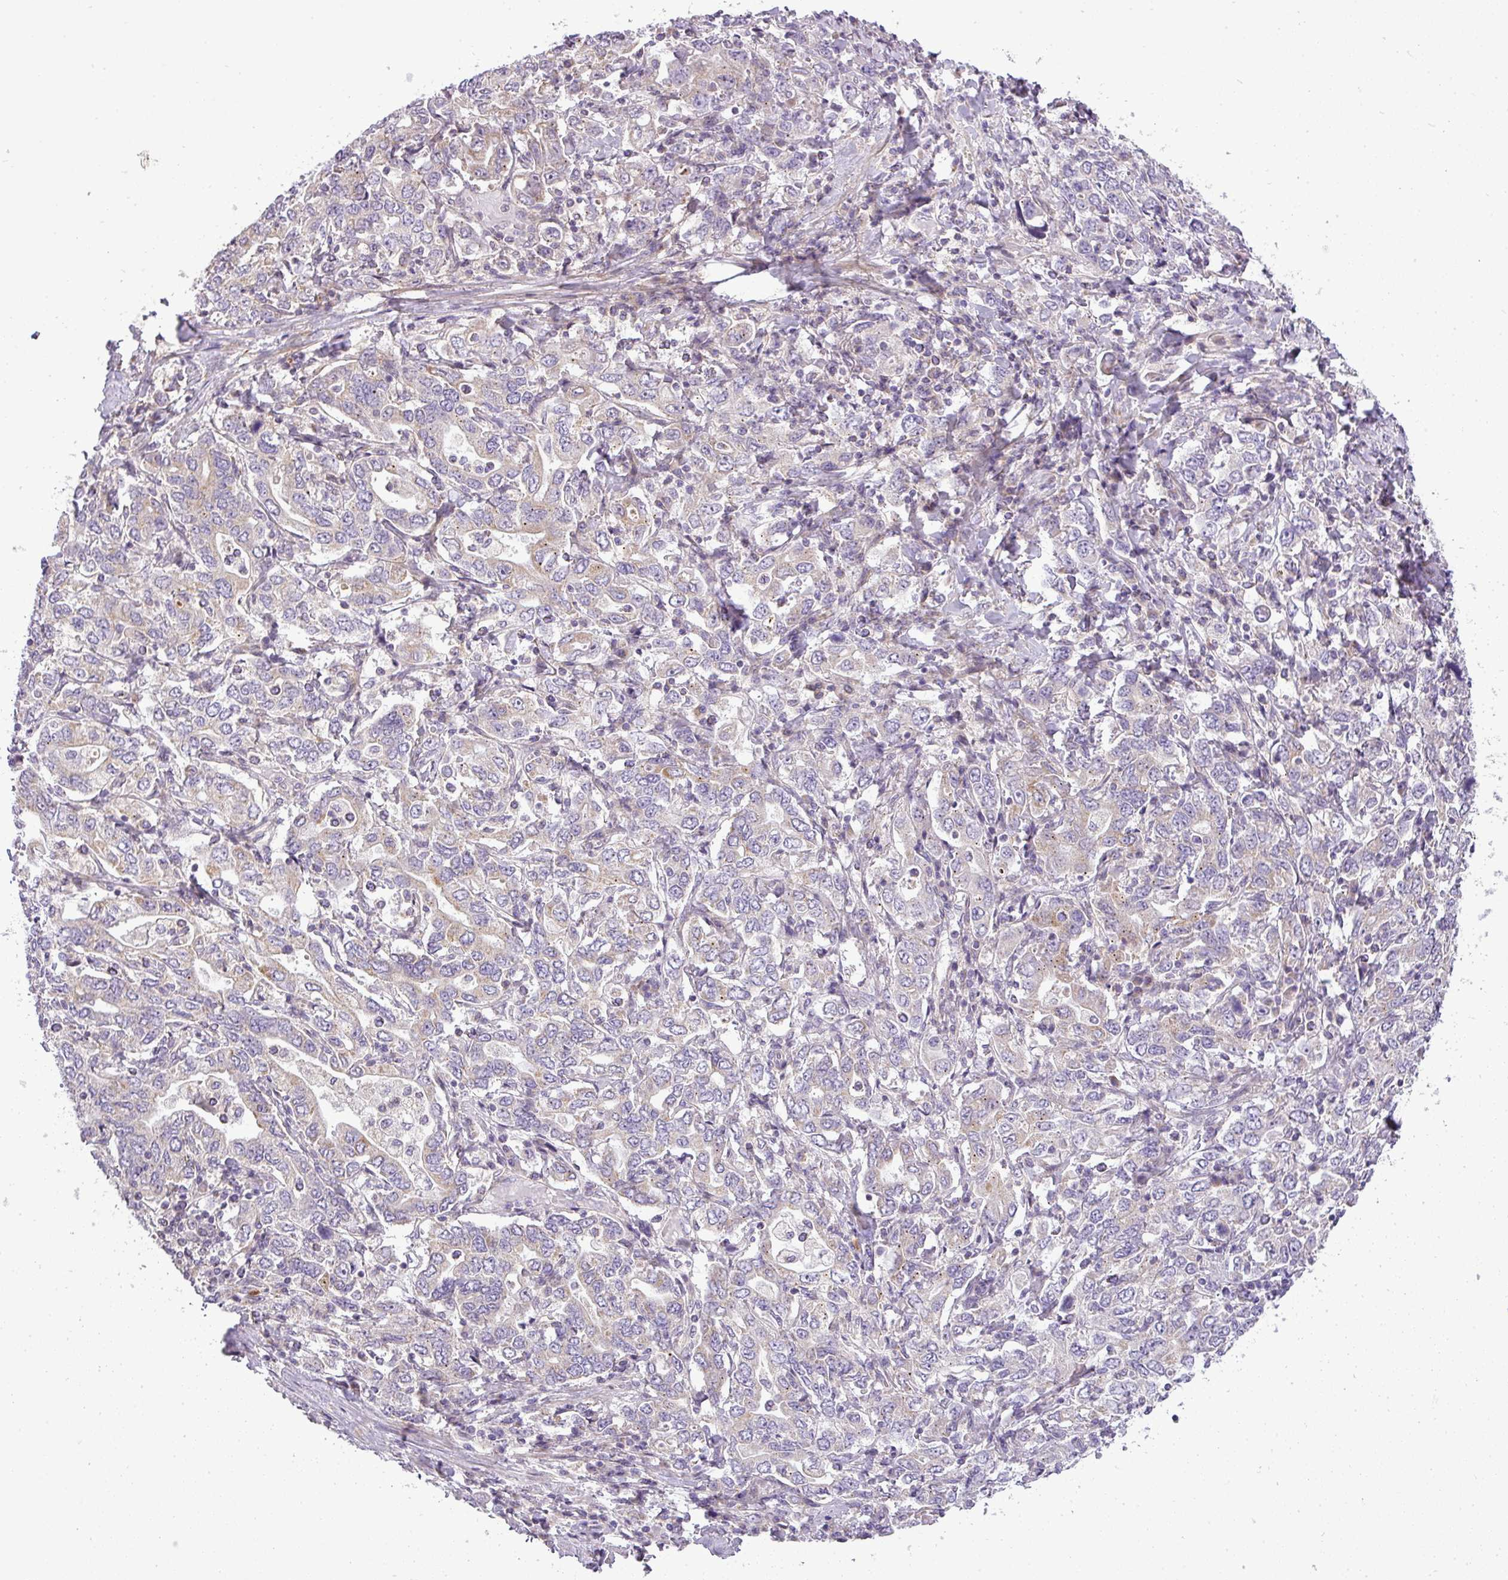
{"staining": {"intensity": "weak", "quantity": "<25%", "location": "cytoplasmic/membranous"}, "tissue": "stomach cancer", "cell_type": "Tumor cells", "image_type": "cancer", "snomed": [{"axis": "morphology", "description": "Adenocarcinoma, NOS"}, {"axis": "topography", "description": "Stomach, upper"}, {"axis": "topography", "description": "Stomach"}], "caption": "The immunohistochemistry (IHC) image has no significant staining in tumor cells of stomach cancer (adenocarcinoma) tissue.", "gene": "ZDHHC1", "patient": {"sex": "male", "age": 62}}